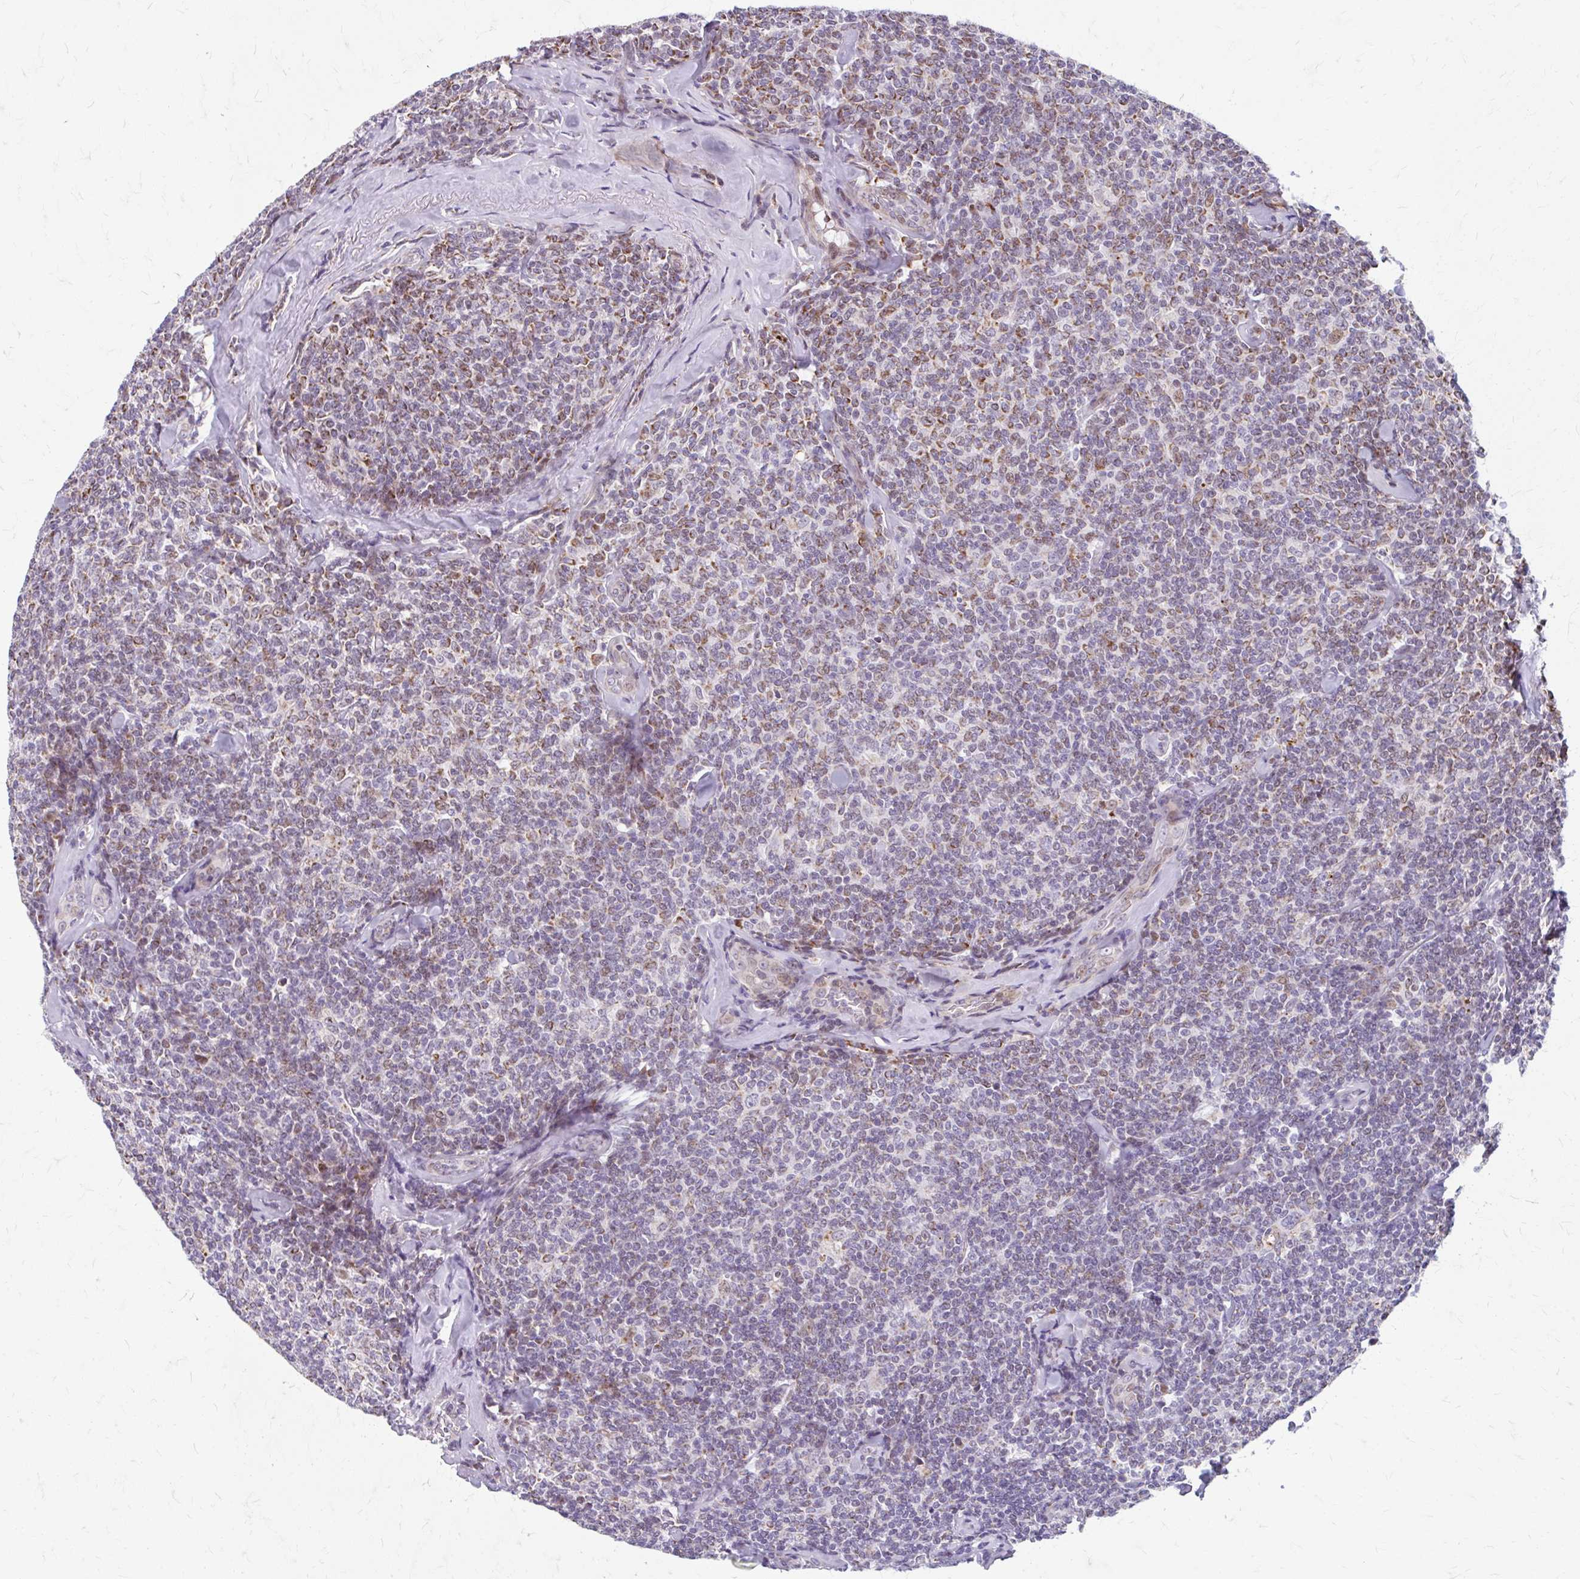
{"staining": {"intensity": "moderate", "quantity": "<25%", "location": "cytoplasmic/membranous"}, "tissue": "lymphoma", "cell_type": "Tumor cells", "image_type": "cancer", "snomed": [{"axis": "morphology", "description": "Malignant lymphoma, non-Hodgkin's type, Low grade"}, {"axis": "topography", "description": "Lymph node"}], "caption": "Lymphoma stained with a protein marker demonstrates moderate staining in tumor cells.", "gene": "BEAN1", "patient": {"sex": "female", "age": 56}}